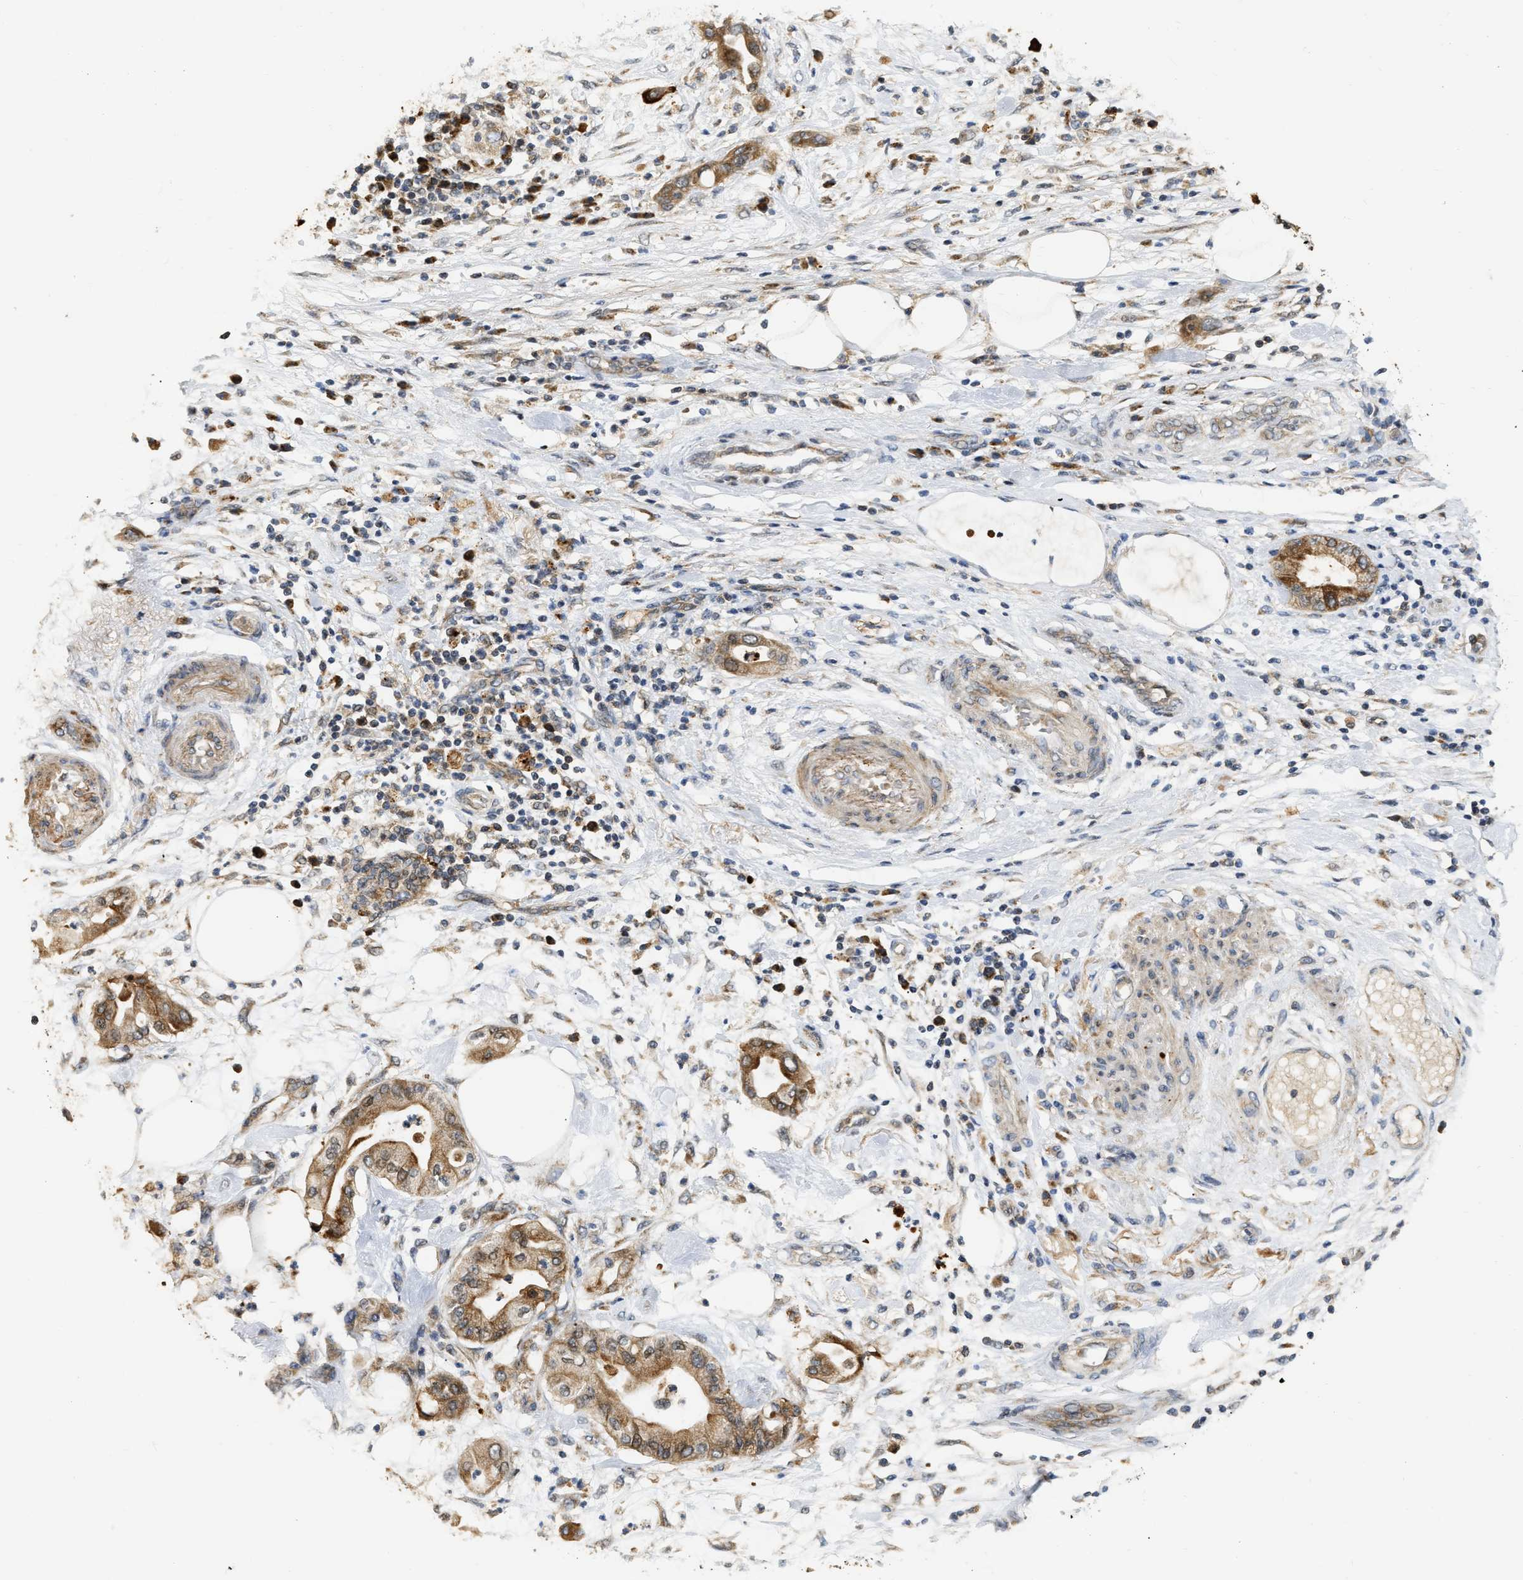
{"staining": {"intensity": "moderate", "quantity": ">75%", "location": "cytoplasmic/membranous"}, "tissue": "pancreatic cancer", "cell_type": "Tumor cells", "image_type": "cancer", "snomed": [{"axis": "morphology", "description": "Adenocarcinoma, NOS"}, {"axis": "morphology", "description": "Adenocarcinoma, metastatic, NOS"}, {"axis": "topography", "description": "Lymph node"}, {"axis": "topography", "description": "Pancreas"}, {"axis": "topography", "description": "Duodenum"}], "caption": "Metastatic adenocarcinoma (pancreatic) stained for a protein demonstrates moderate cytoplasmic/membranous positivity in tumor cells.", "gene": "EXTL2", "patient": {"sex": "female", "age": 64}}